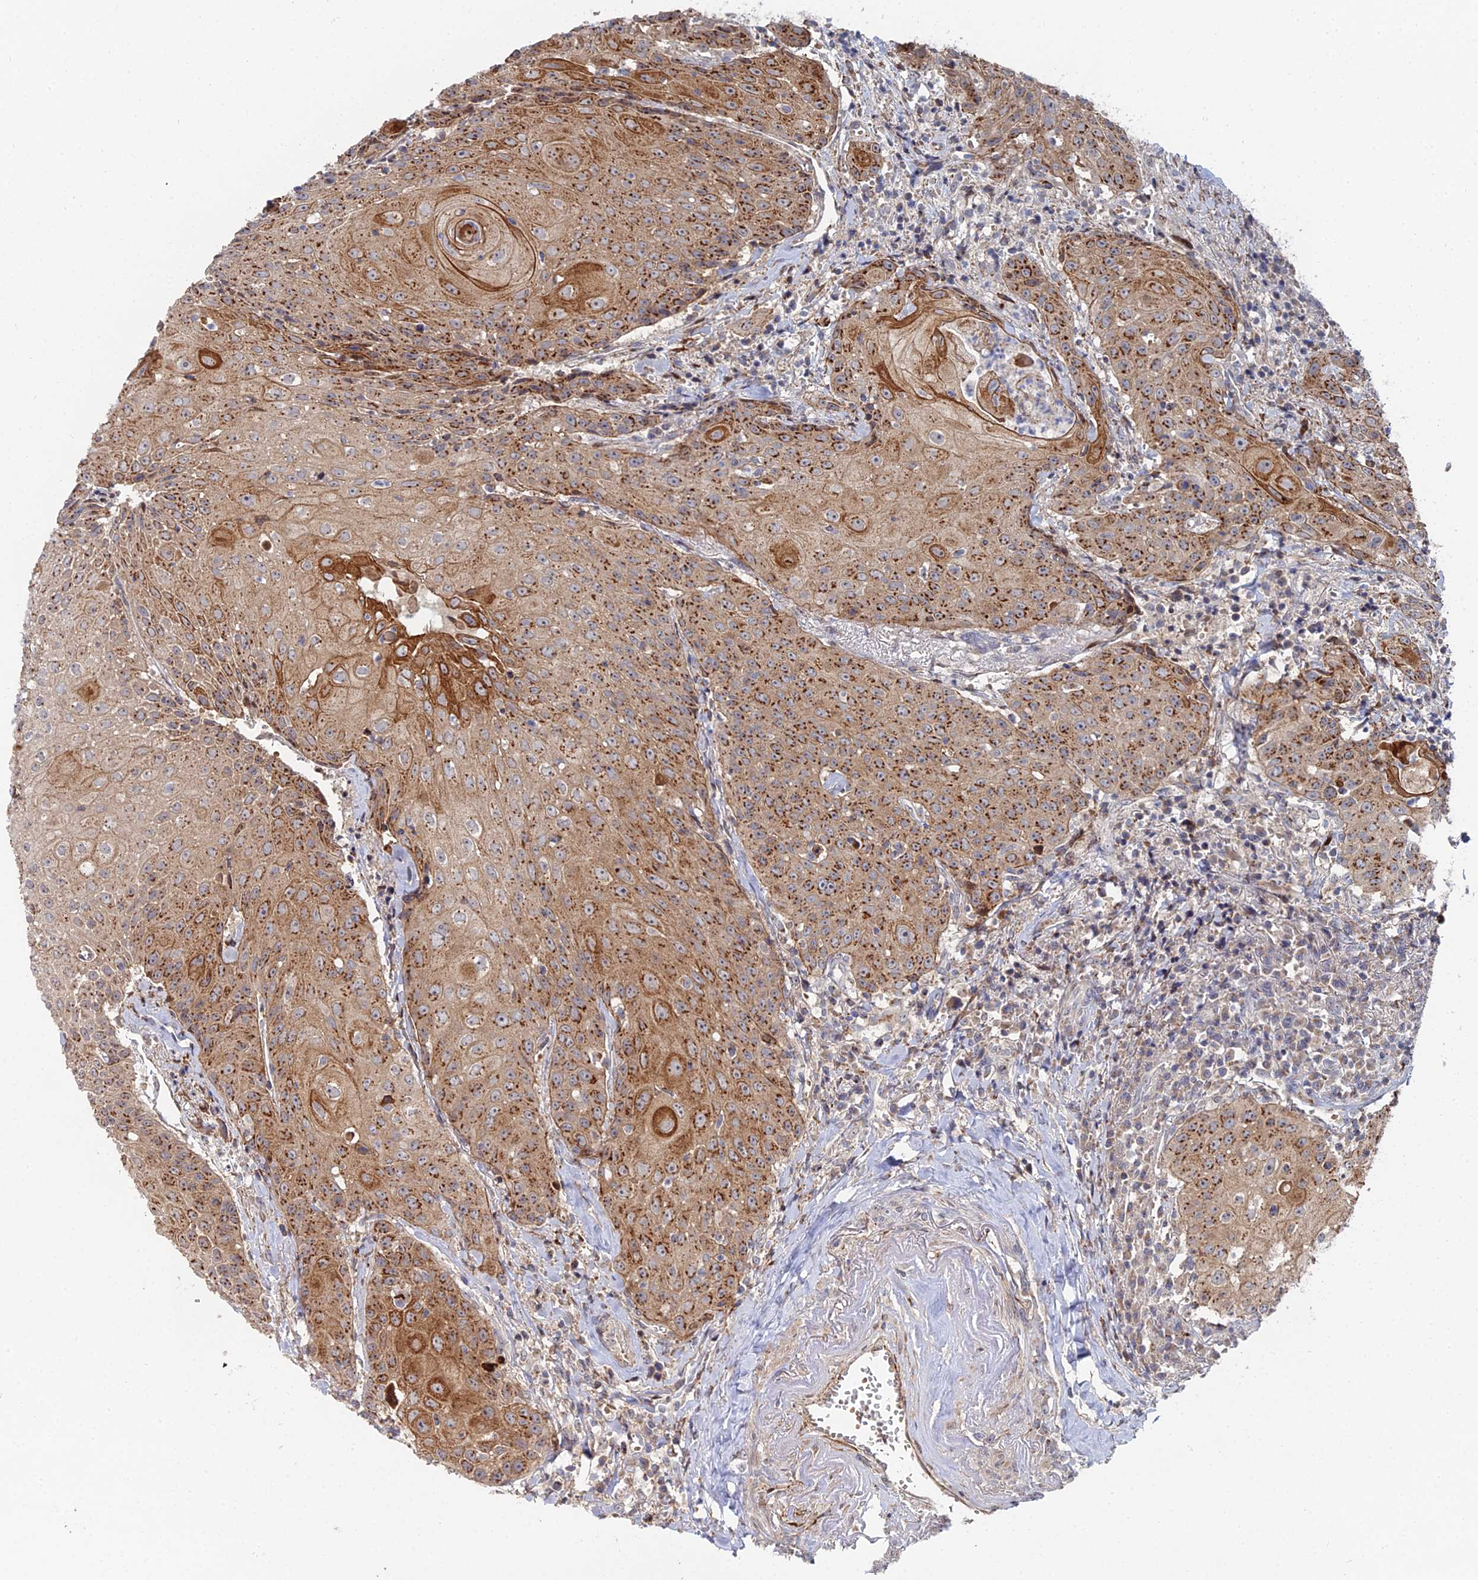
{"staining": {"intensity": "moderate", "quantity": ">75%", "location": "cytoplasmic/membranous"}, "tissue": "head and neck cancer", "cell_type": "Tumor cells", "image_type": "cancer", "snomed": [{"axis": "morphology", "description": "Squamous cell carcinoma, NOS"}, {"axis": "topography", "description": "Oral tissue"}, {"axis": "topography", "description": "Head-Neck"}], "caption": "The photomicrograph demonstrates a brown stain indicating the presence of a protein in the cytoplasmic/membranous of tumor cells in head and neck squamous cell carcinoma.", "gene": "SGMS1", "patient": {"sex": "female", "age": 82}}